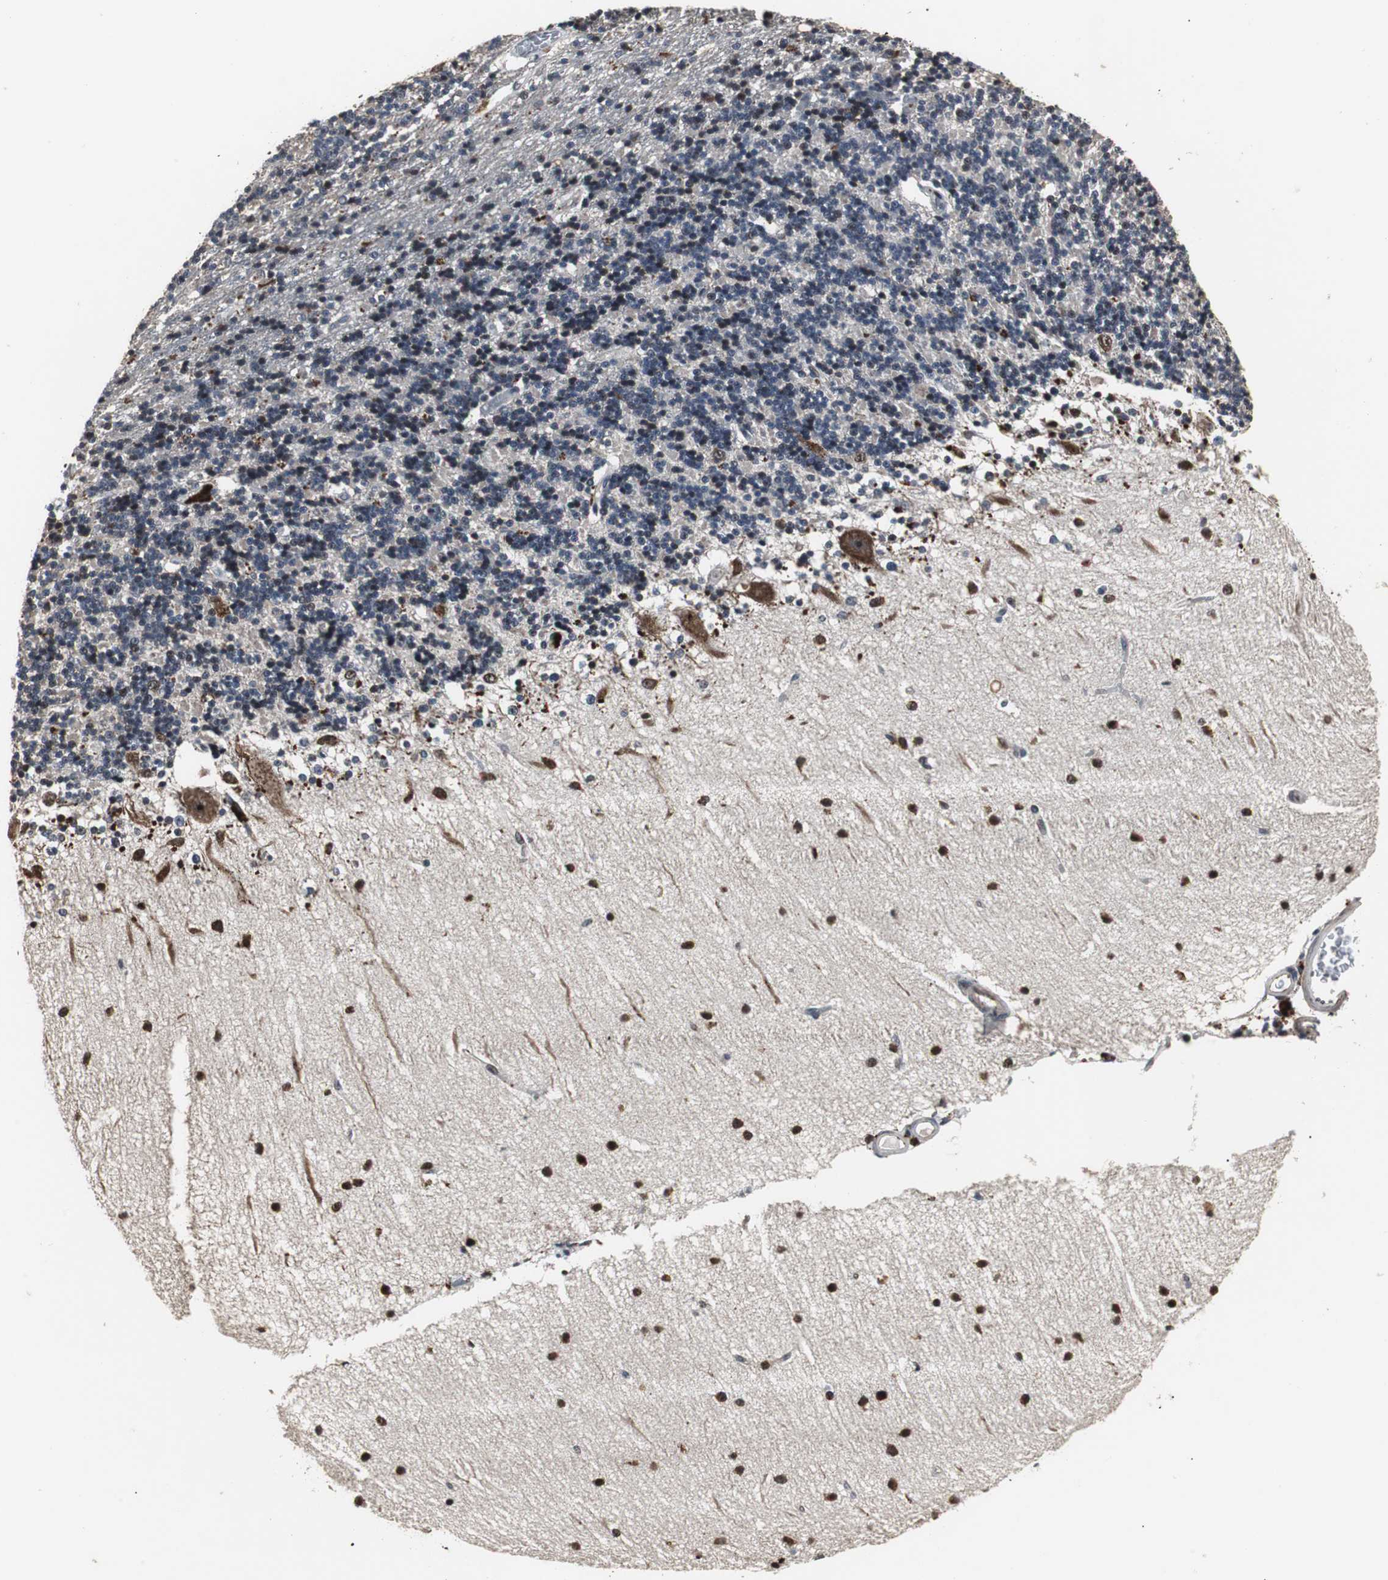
{"staining": {"intensity": "moderate", "quantity": "<25%", "location": "cytoplasmic/membranous"}, "tissue": "cerebellum", "cell_type": "Cells in granular layer", "image_type": "normal", "snomed": [{"axis": "morphology", "description": "Normal tissue, NOS"}, {"axis": "topography", "description": "Cerebellum"}], "caption": "IHC of unremarkable human cerebellum exhibits low levels of moderate cytoplasmic/membranous staining in approximately <25% of cells in granular layer.", "gene": "MRPL40", "patient": {"sex": "female", "age": 54}}